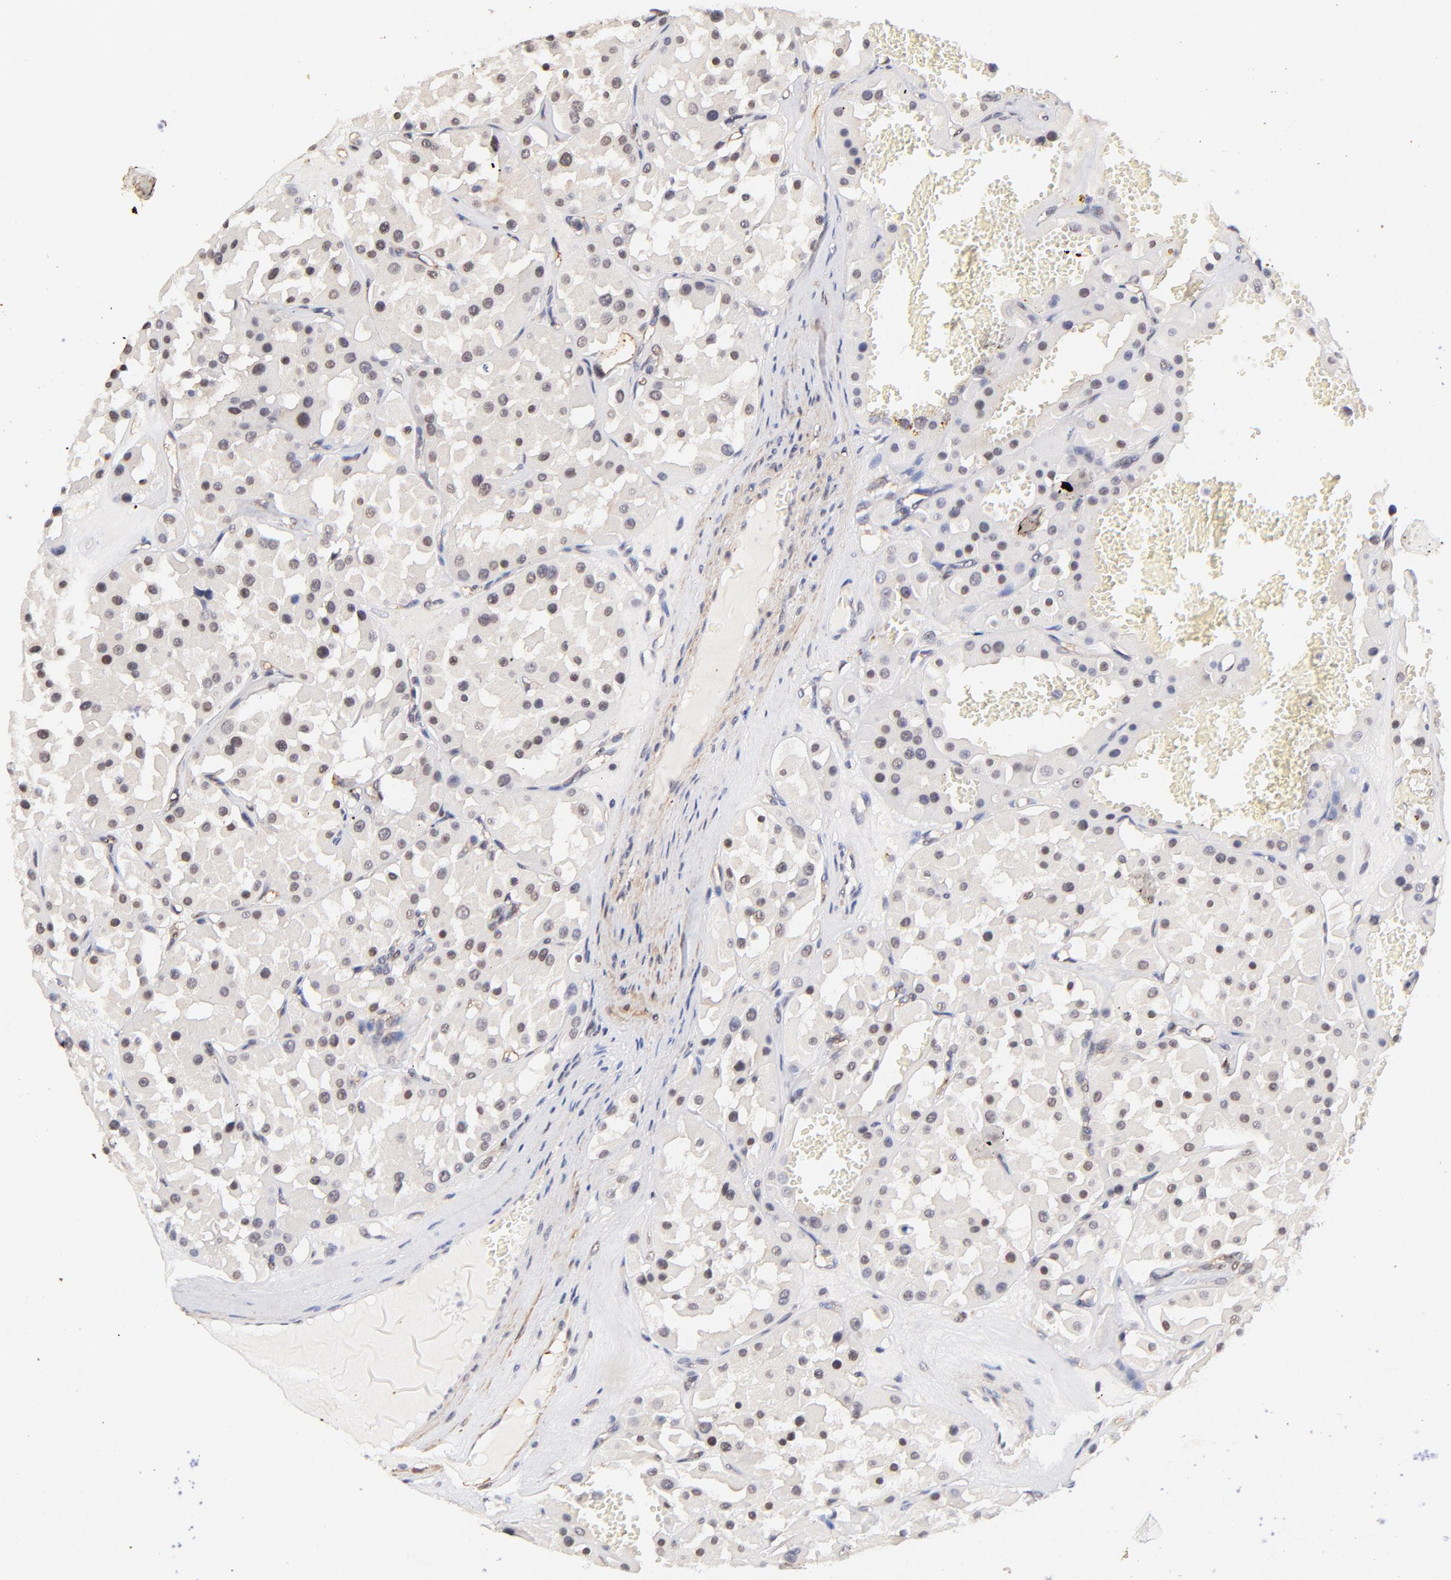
{"staining": {"intensity": "weak", "quantity": "25%-75%", "location": "nuclear"}, "tissue": "renal cancer", "cell_type": "Tumor cells", "image_type": "cancer", "snomed": [{"axis": "morphology", "description": "Adenocarcinoma, uncertain malignant potential"}, {"axis": "topography", "description": "Kidney"}], "caption": "Protein expression analysis of human renal cancer reveals weak nuclear expression in about 25%-75% of tumor cells.", "gene": "ZFP92", "patient": {"sex": "male", "age": 63}}